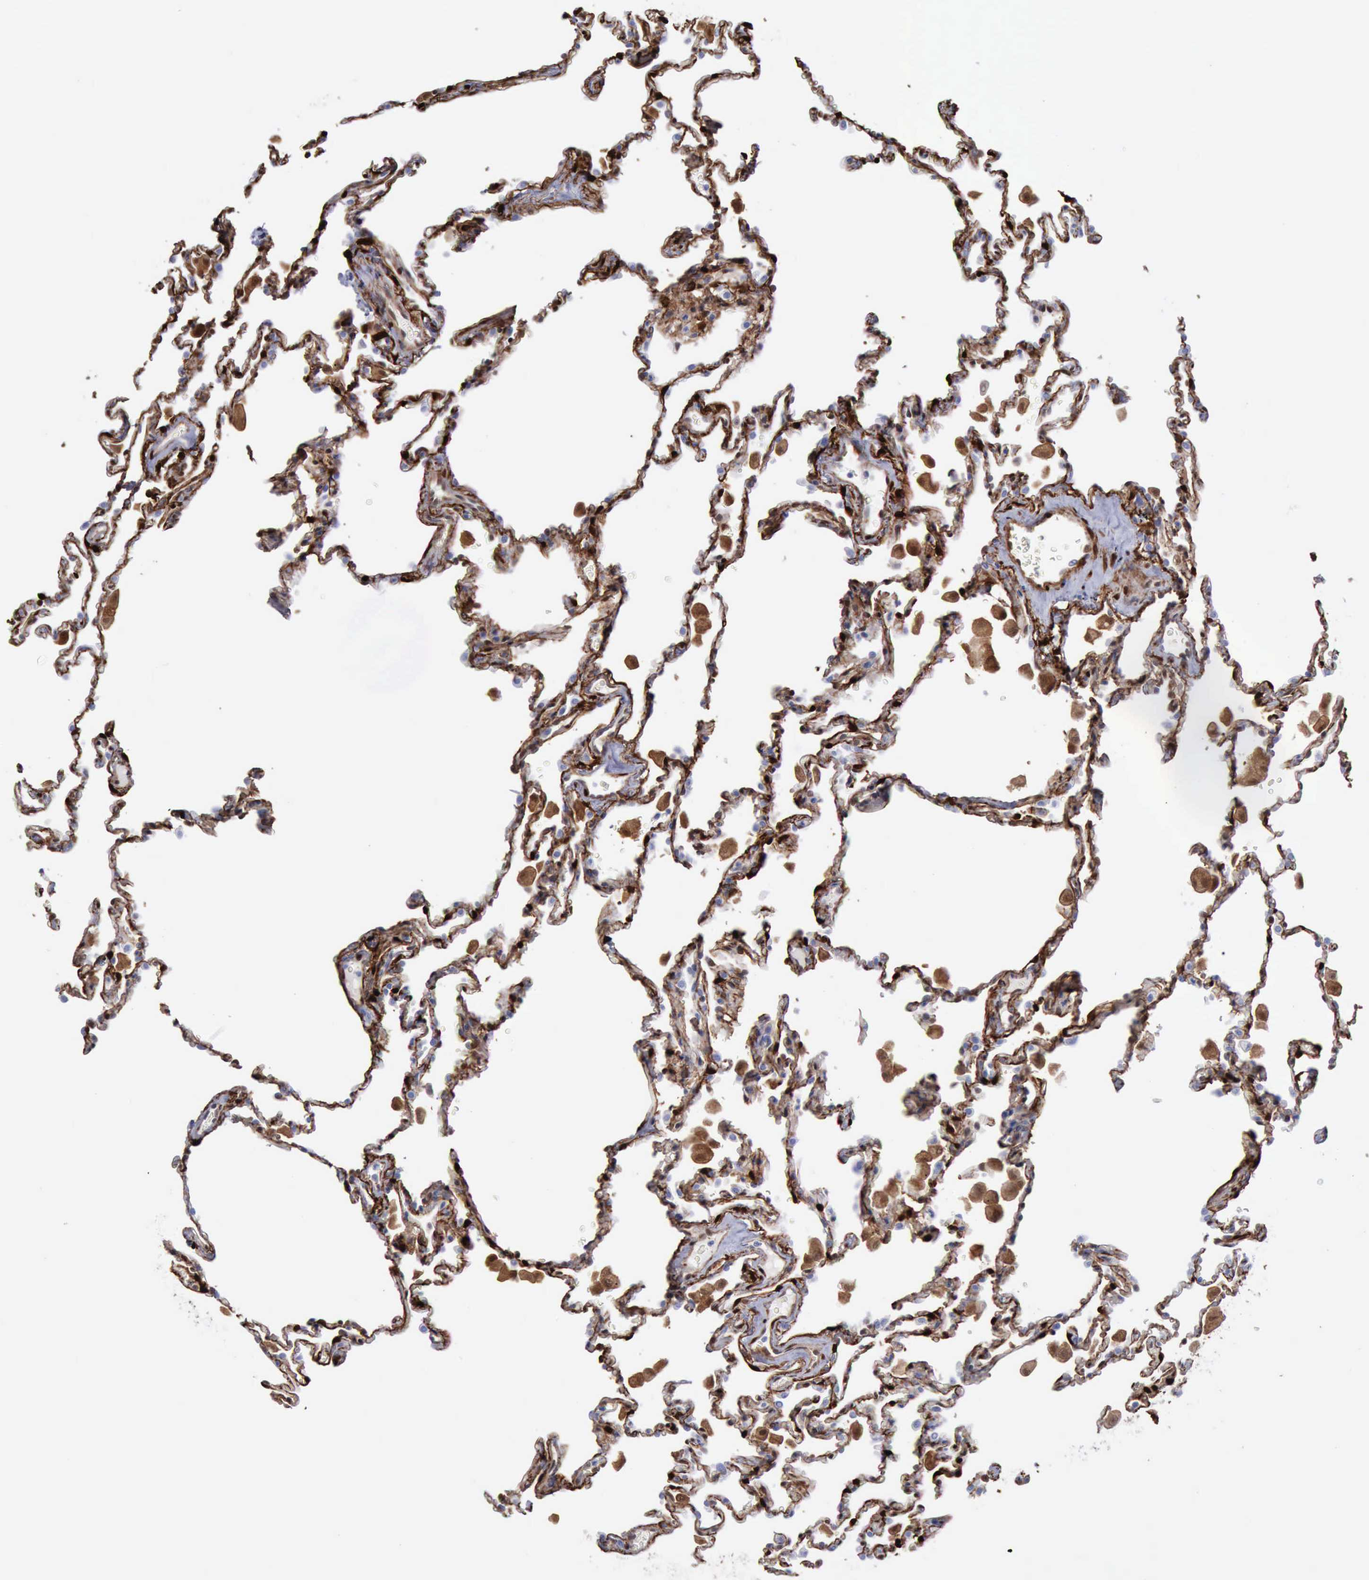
{"staining": {"intensity": "negative", "quantity": "none", "location": "none"}, "tissue": "lung", "cell_type": "Alveolar cells", "image_type": "normal", "snomed": [{"axis": "morphology", "description": "Normal tissue, NOS"}, {"axis": "topography", "description": "Lung"}], "caption": "The micrograph displays no staining of alveolar cells in benign lung.", "gene": "FHL1", "patient": {"sex": "male", "age": 59}}